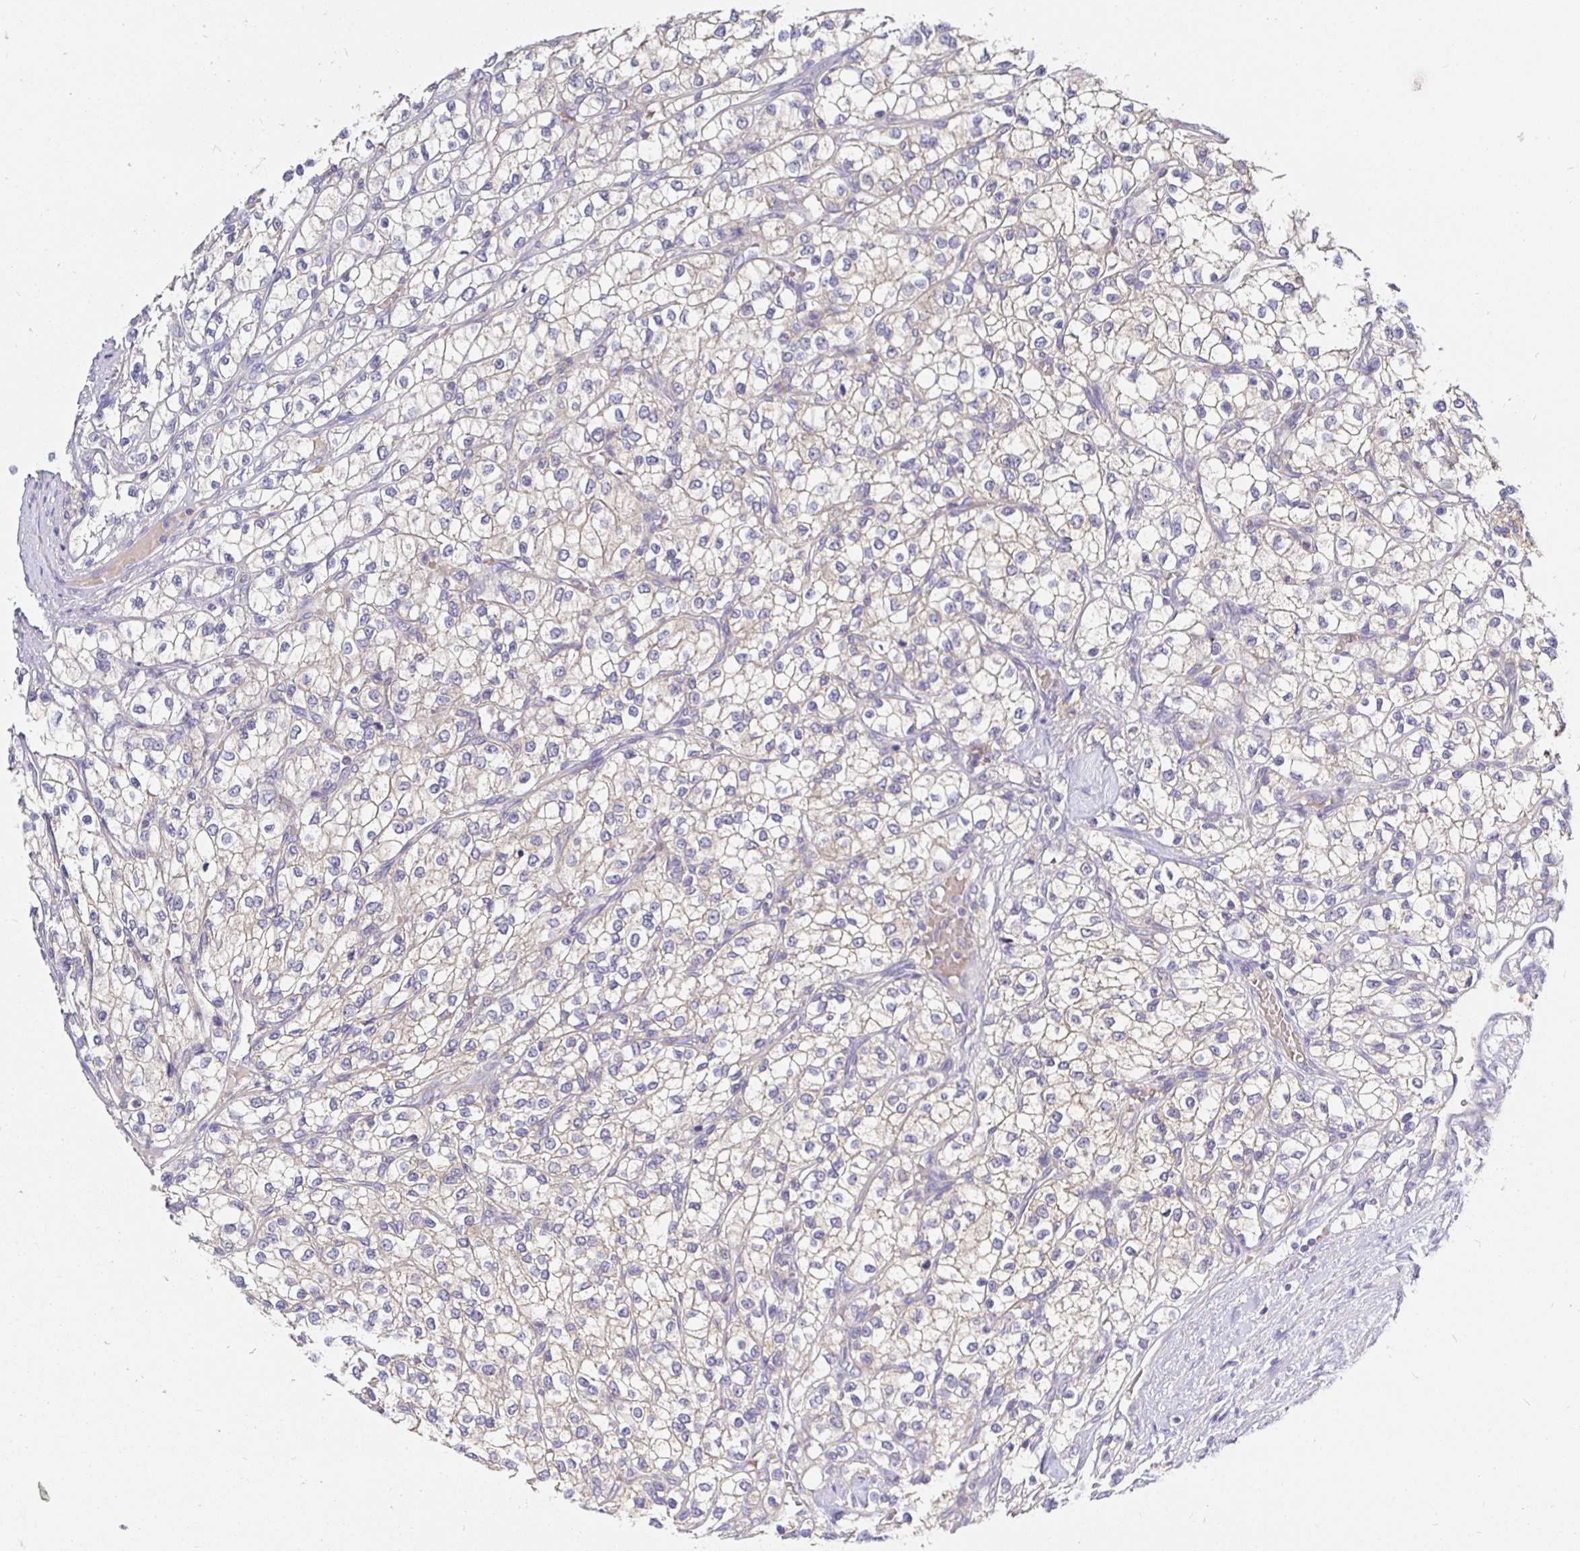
{"staining": {"intensity": "negative", "quantity": "none", "location": "none"}, "tissue": "renal cancer", "cell_type": "Tumor cells", "image_type": "cancer", "snomed": [{"axis": "morphology", "description": "Adenocarcinoma, NOS"}, {"axis": "topography", "description": "Kidney"}], "caption": "DAB immunohistochemical staining of renal adenocarcinoma demonstrates no significant staining in tumor cells. (DAB (3,3'-diaminobenzidine) IHC, high magnification).", "gene": "KIF21A", "patient": {"sex": "male", "age": 80}}